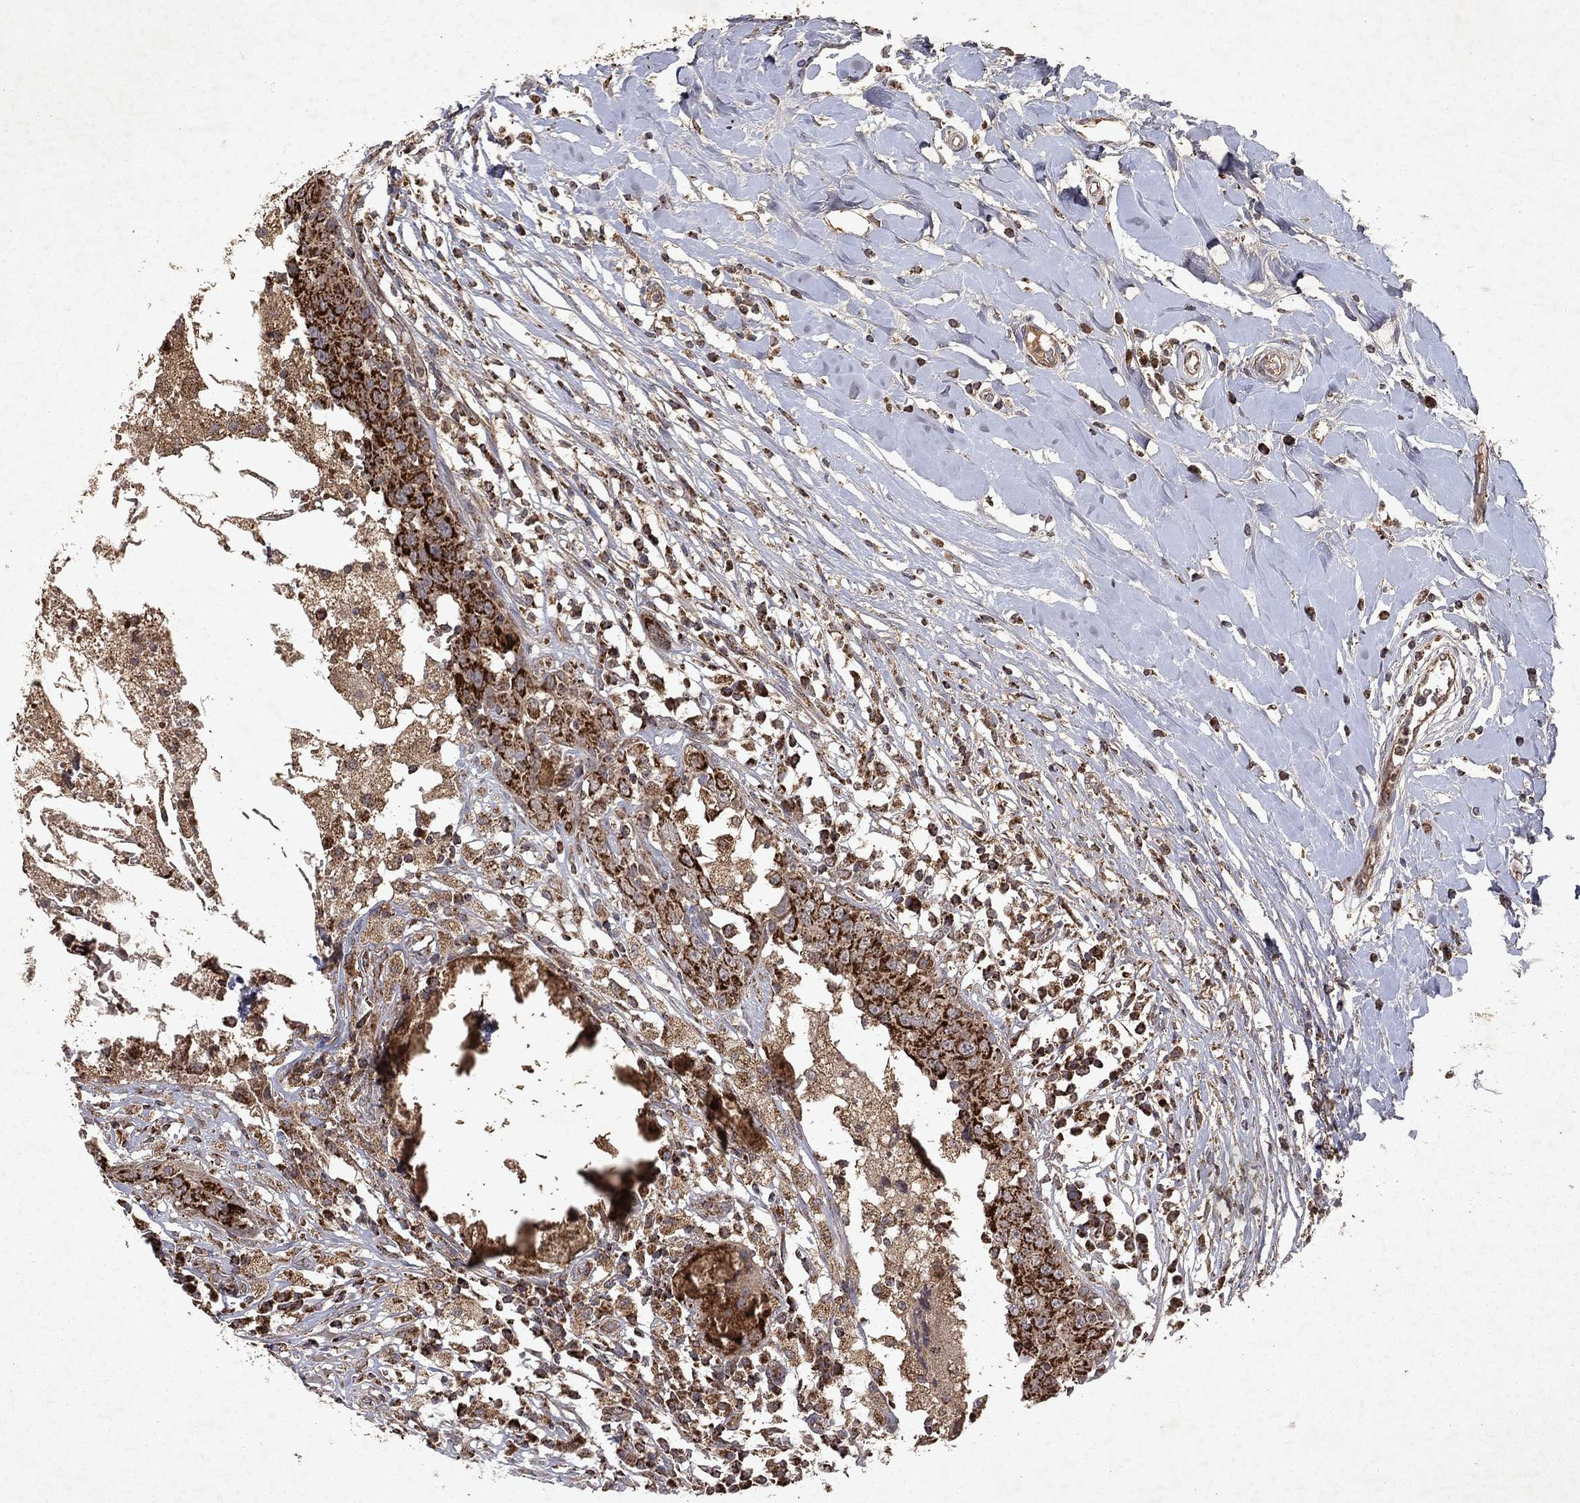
{"staining": {"intensity": "strong", "quantity": ">75%", "location": "cytoplasmic/membranous"}, "tissue": "breast cancer", "cell_type": "Tumor cells", "image_type": "cancer", "snomed": [{"axis": "morphology", "description": "Duct carcinoma"}, {"axis": "topography", "description": "Breast"}], "caption": "Protein staining of breast cancer tissue displays strong cytoplasmic/membranous expression in about >75% of tumor cells.", "gene": "PYROXD2", "patient": {"sex": "female", "age": 27}}